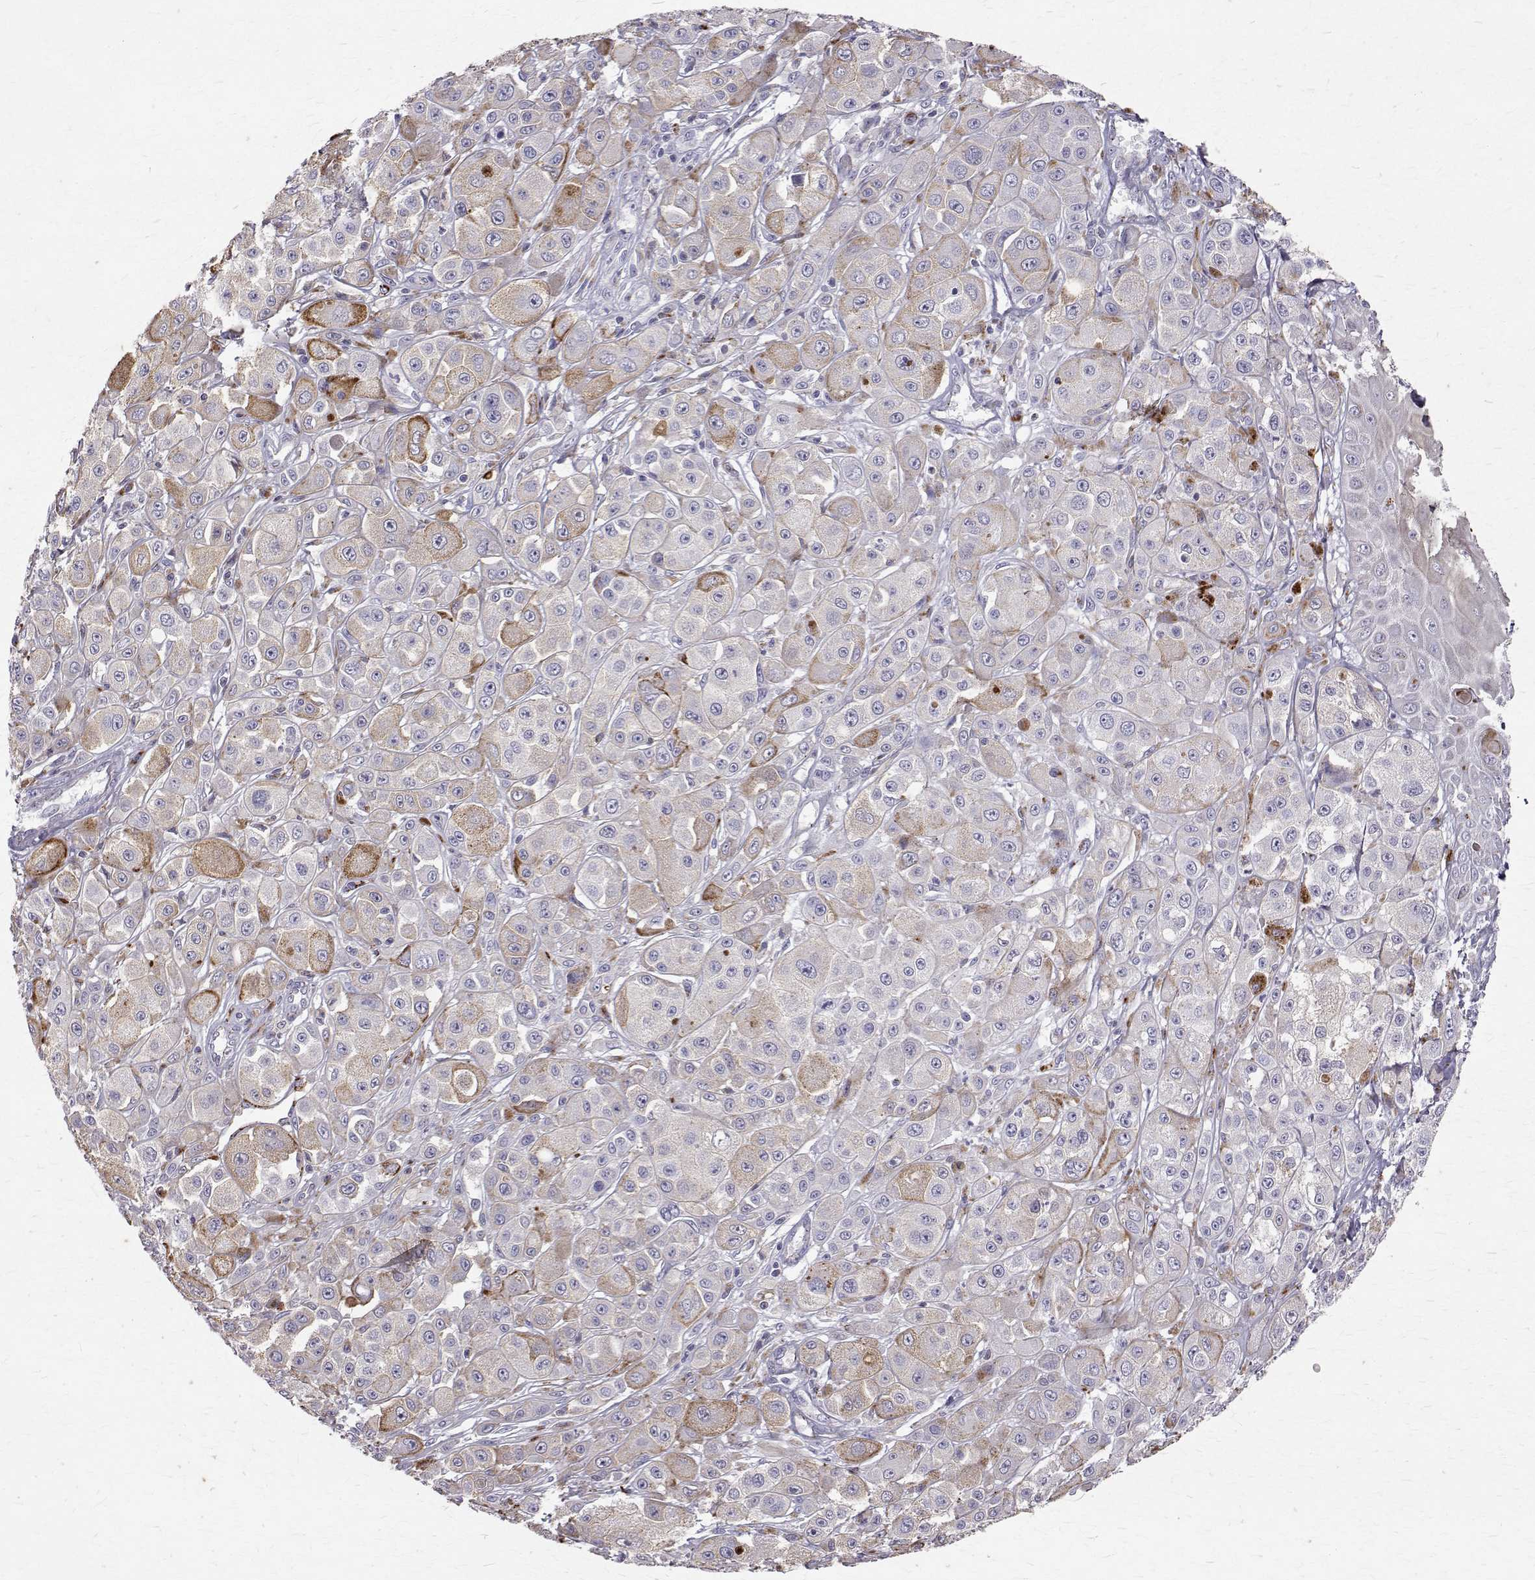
{"staining": {"intensity": "moderate", "quantity": "<25%", "location": "cytoplasmic/membranous"}, "tissue": "melanoma", "cell_type": "Tumor cells", "image_type": "cancer", "snomed": [{"axis": "morphology", "description": "Malignant melanoma, NOS"}, {"axis": "topography", "description": "Skin"}], "caption": "About <25% of tumor cells in melanoma exhibit moderate cytoplasmic/membranous protein expression as visualized by brown immunohistochemical staining.", "gene": "TPP1", "patient": {"sex": "male", "age": 67}}